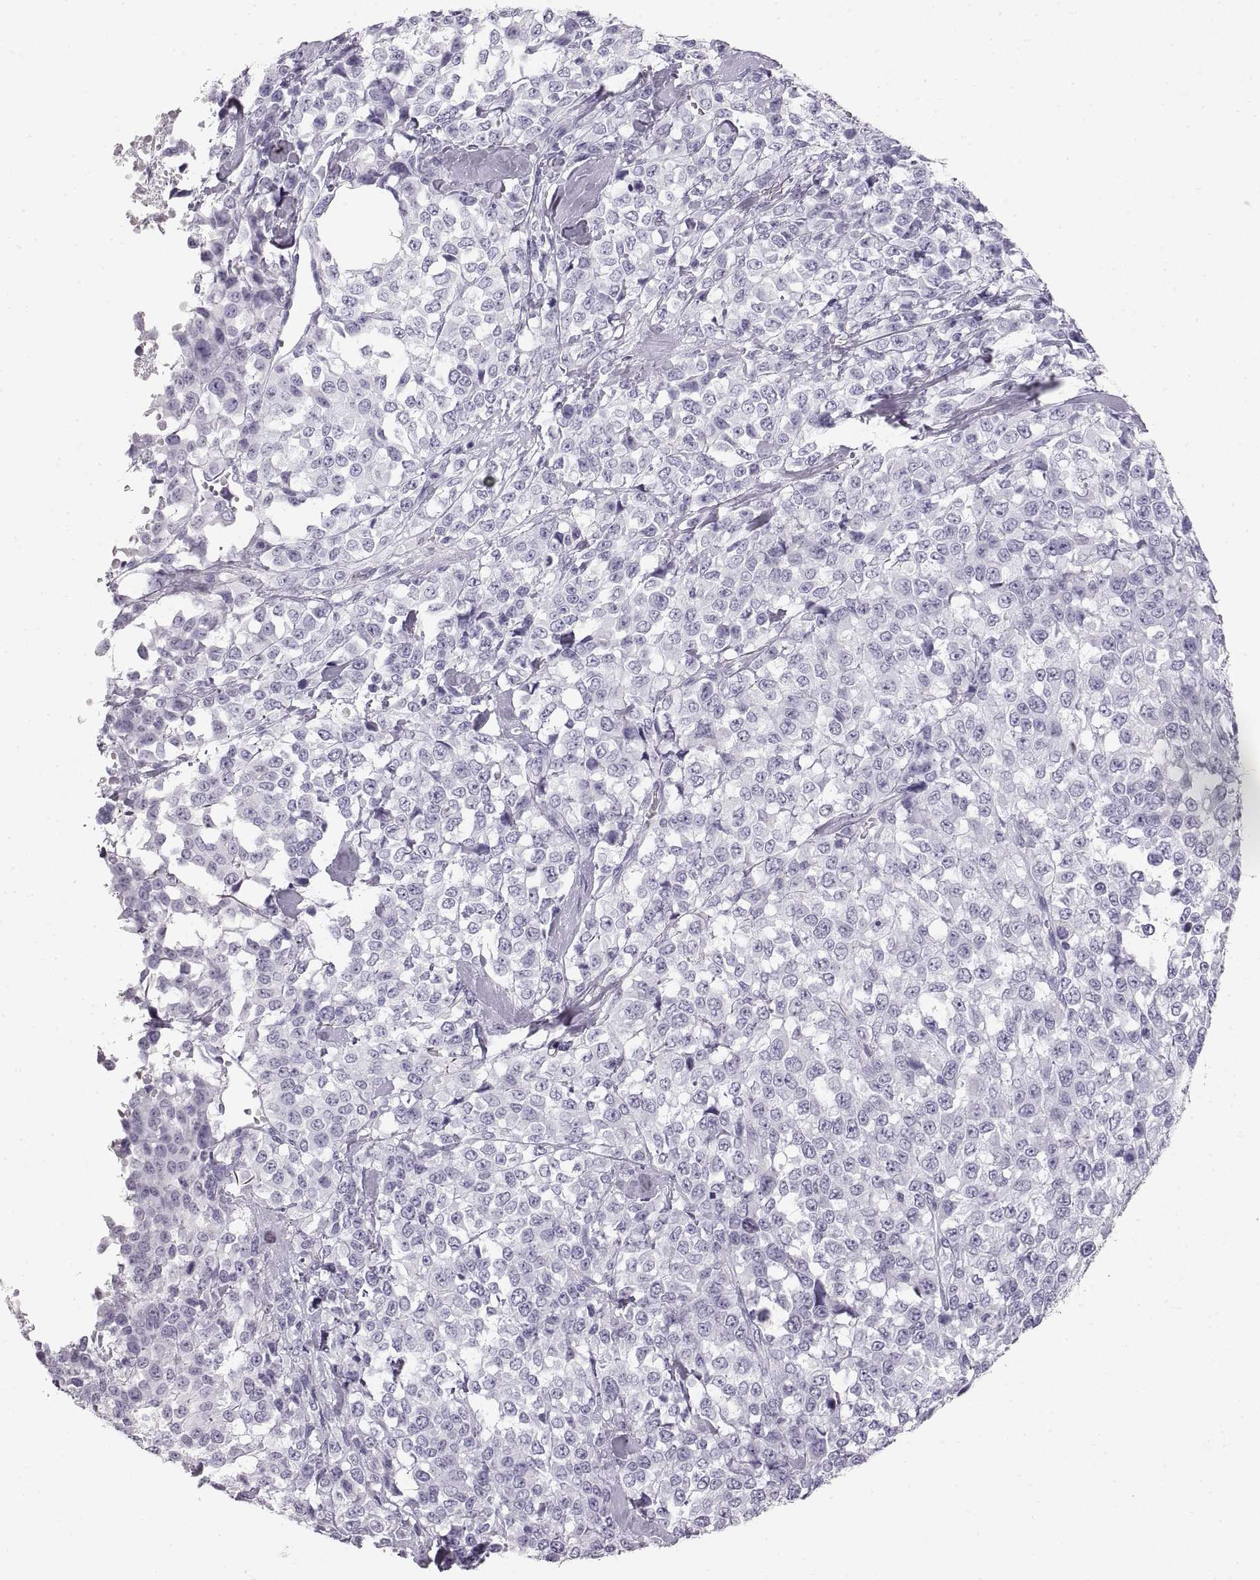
{"staining": {"intensity": "negative", "quantity": "none", "location": "none"}, "tissue": "melanoma", "cell_type": "Tumor cells", "image_type": "cancer", "snomed": [{"axis": "morphology", "description": "Malignant melanoma, Metastatic site"}, {"axis": "topography", "description": "Skin"}], "caption": "Malignant melanoma (metastatic site) was stained to show a protein in brown. There is no significant expression in tumor cells.", "gene": "CRYAA", "patient": {"sex": "male", "age": 84}}